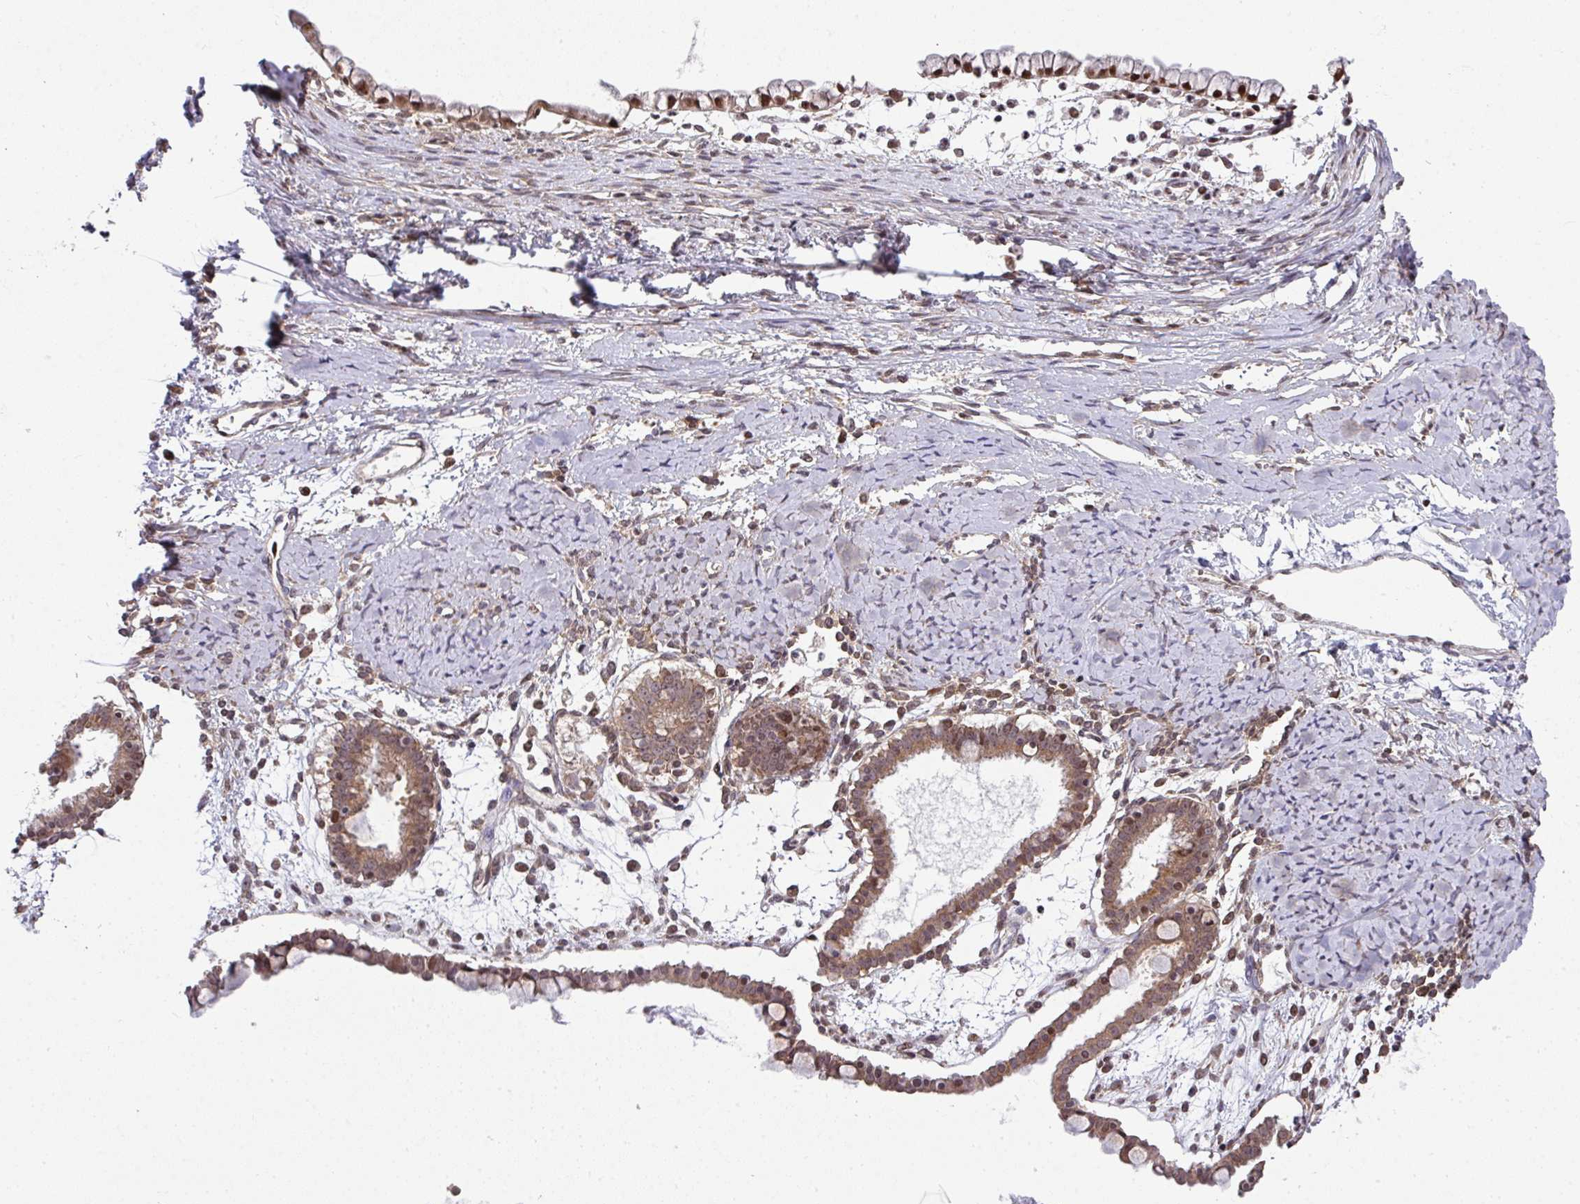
{"staining": {"intensity": "moderate", "quantity": ">75%", "location": "cytoplasmic/membranous,nuclear"}, "tissue": "ovarian cancer", "cell_type": "Tumor cells", "image_type": "cancer", "snomed": [{"axis": "morphology", "description": "Cystadenocarcinoma, mucinous, NOS"}, {"axis": "topography", "description": "Ovary"}], "caption": "Brown immunohistochemical staining in ovarian cancer exhibits moderate cytoplasmic/membranous and nuclear expression in approximately >75% of tumor cells. (IHC, brightfield microscopy, high magnification).", "gene": "PLK1", "patient": {"sex": "female", "age": 61}}